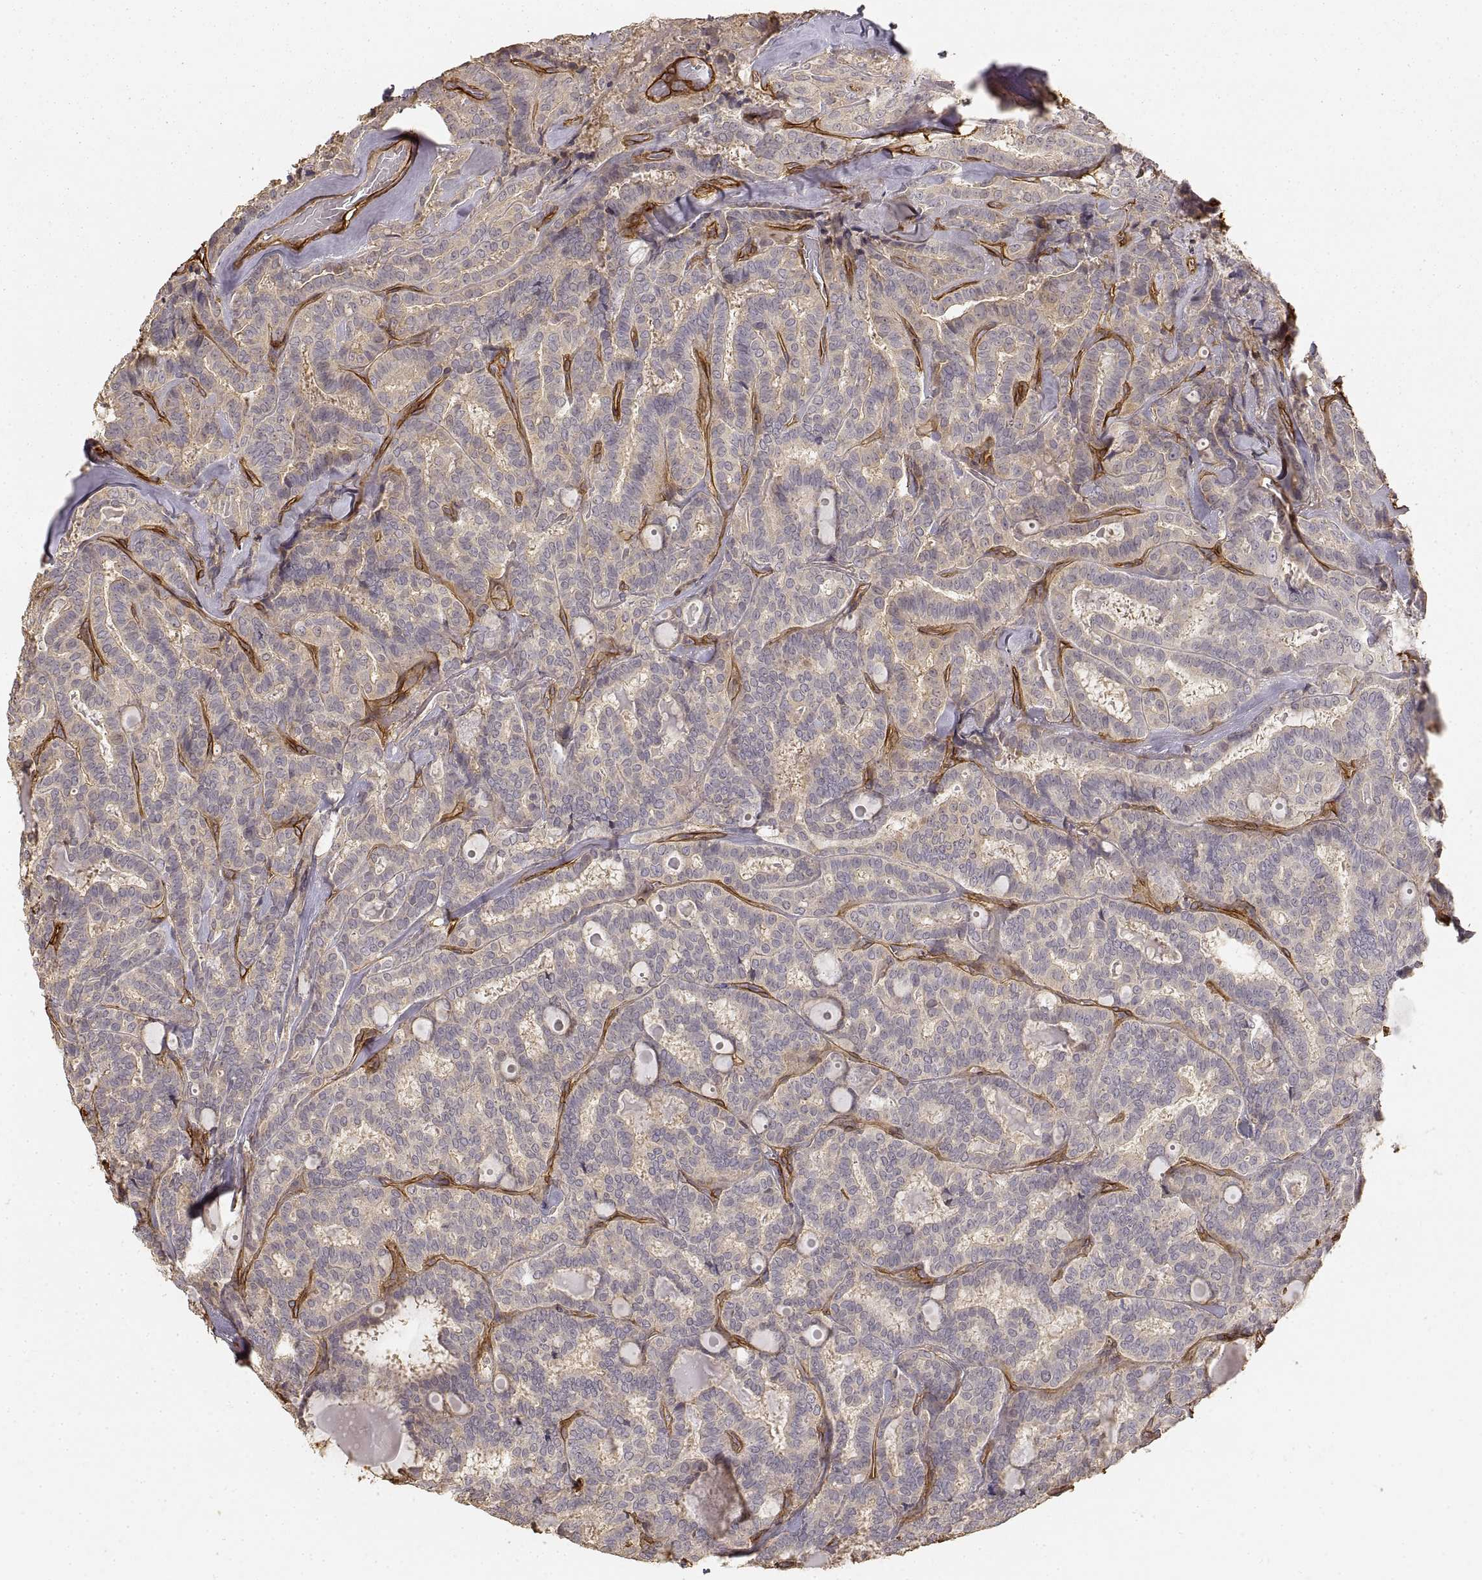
{"staining": {"intensity": "negative", "quantity": "none", "location": "none"}, "tissue": "thyroid cancer", "cell_type": "Tumor cells", "image_type": "cancer", "snomed": [{"axis": "morphology", "description": "Papillary adenocarcinoma, NOS"}, {"axis": "topography", "description": "Thyroid gland"}], "caption": "Immunohistochemistry (IHC) histopathology image of neoplastic tissue: human thyroid cancer stained with DAB reveals no significant protein positivity in tumor cells.", "gene": "LAMA4", "patient": {"sex": "female", "age": 39}}